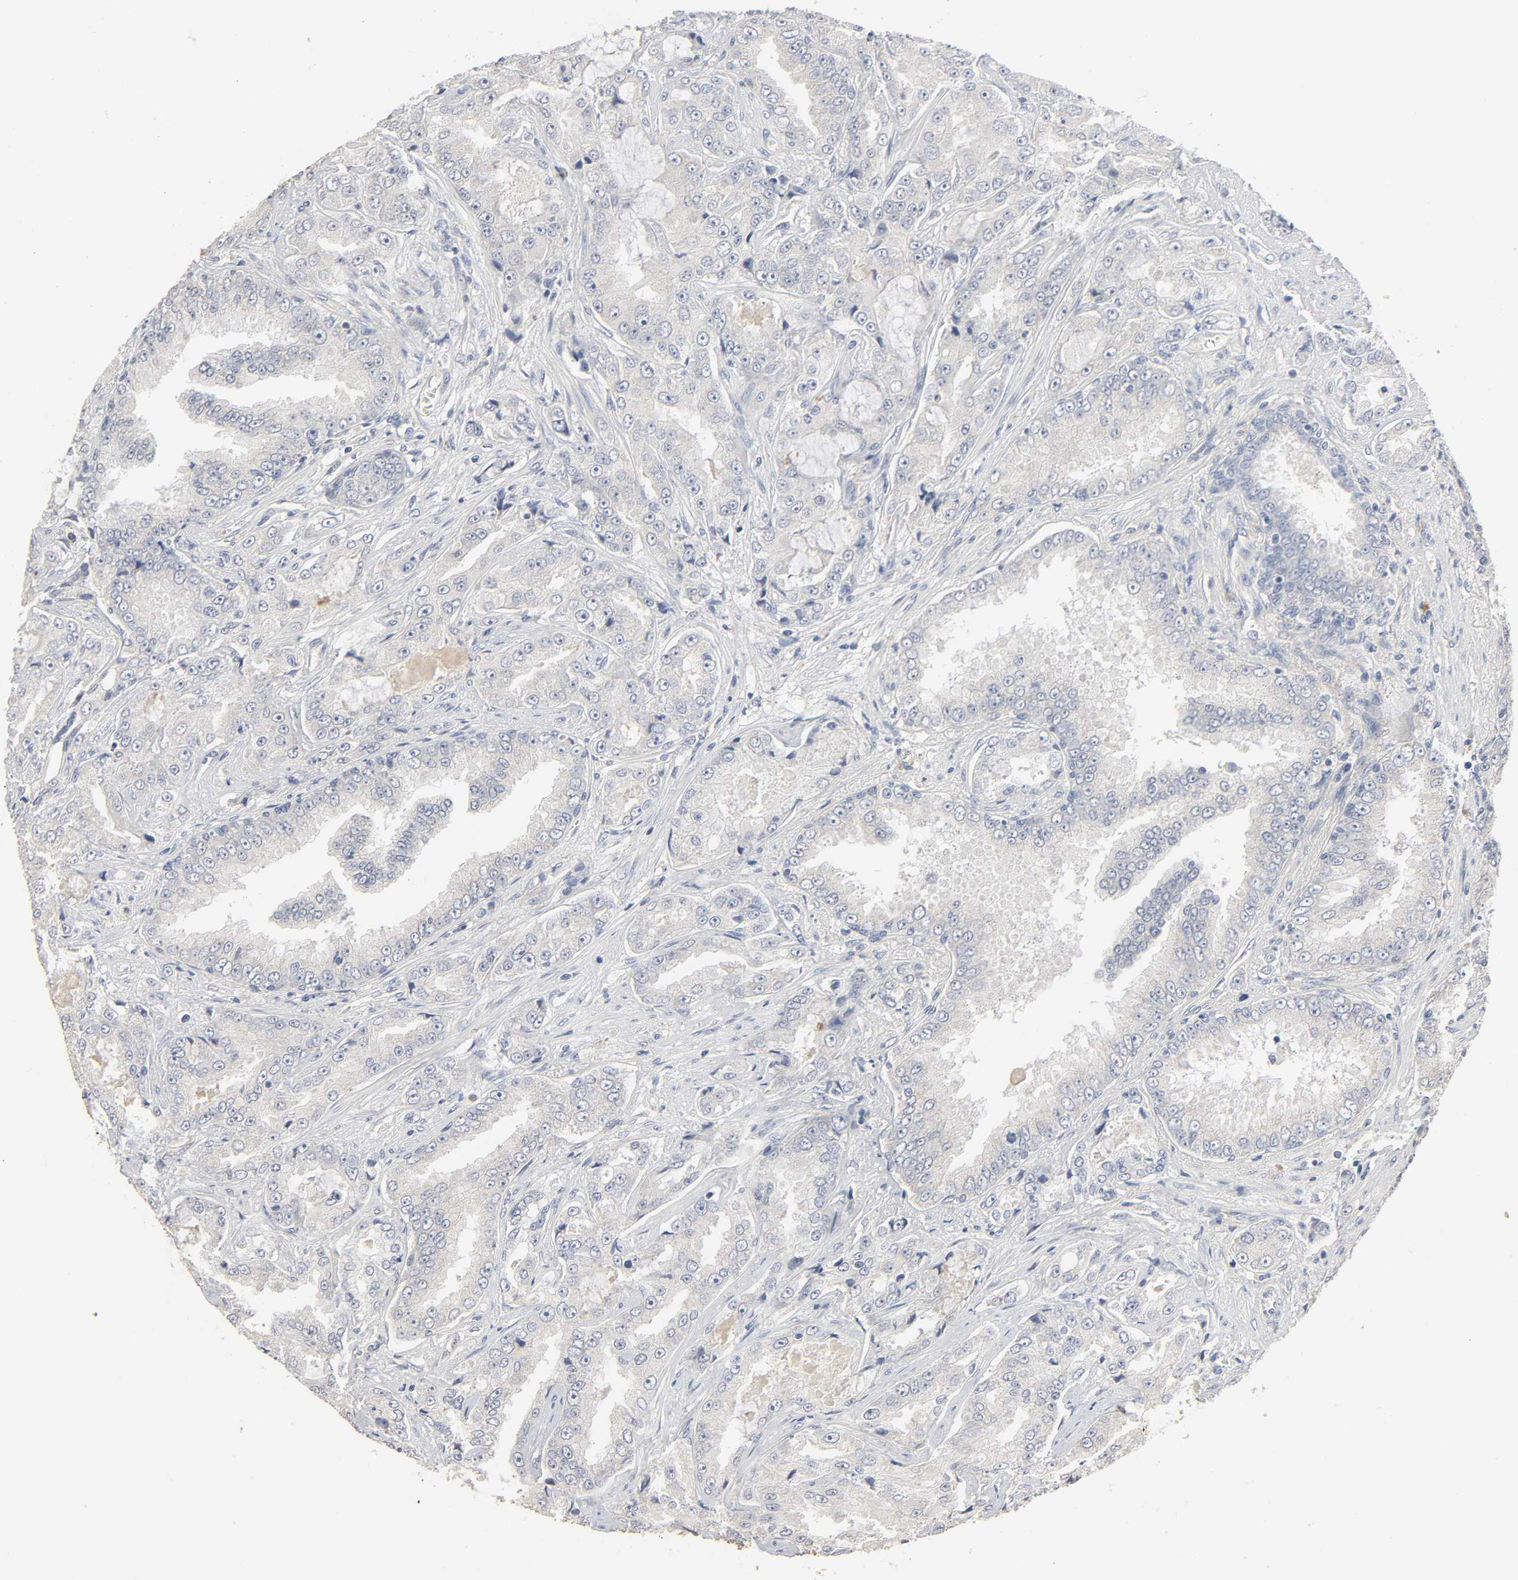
{"staining": {"intensity": "negative", "quantity": "none", "location": "none"}, "tissue": "prostate cancer", "cell_type": "Tumor cells", "image_type": "cancer", "snomed": [{"axis": "morphology", "description": "Adenocarcinoma, High grade"}, {"axis": "topography", "description": "Prostate"}], "caption": "Human prostate cancer (high-grade adenocarcinoma) stained for a protein using immunohistochemistry (IHC) shows no expression in tumor cells.", "gene": "SLC10A2", "patient": {"sex": "male", "age": 73}}